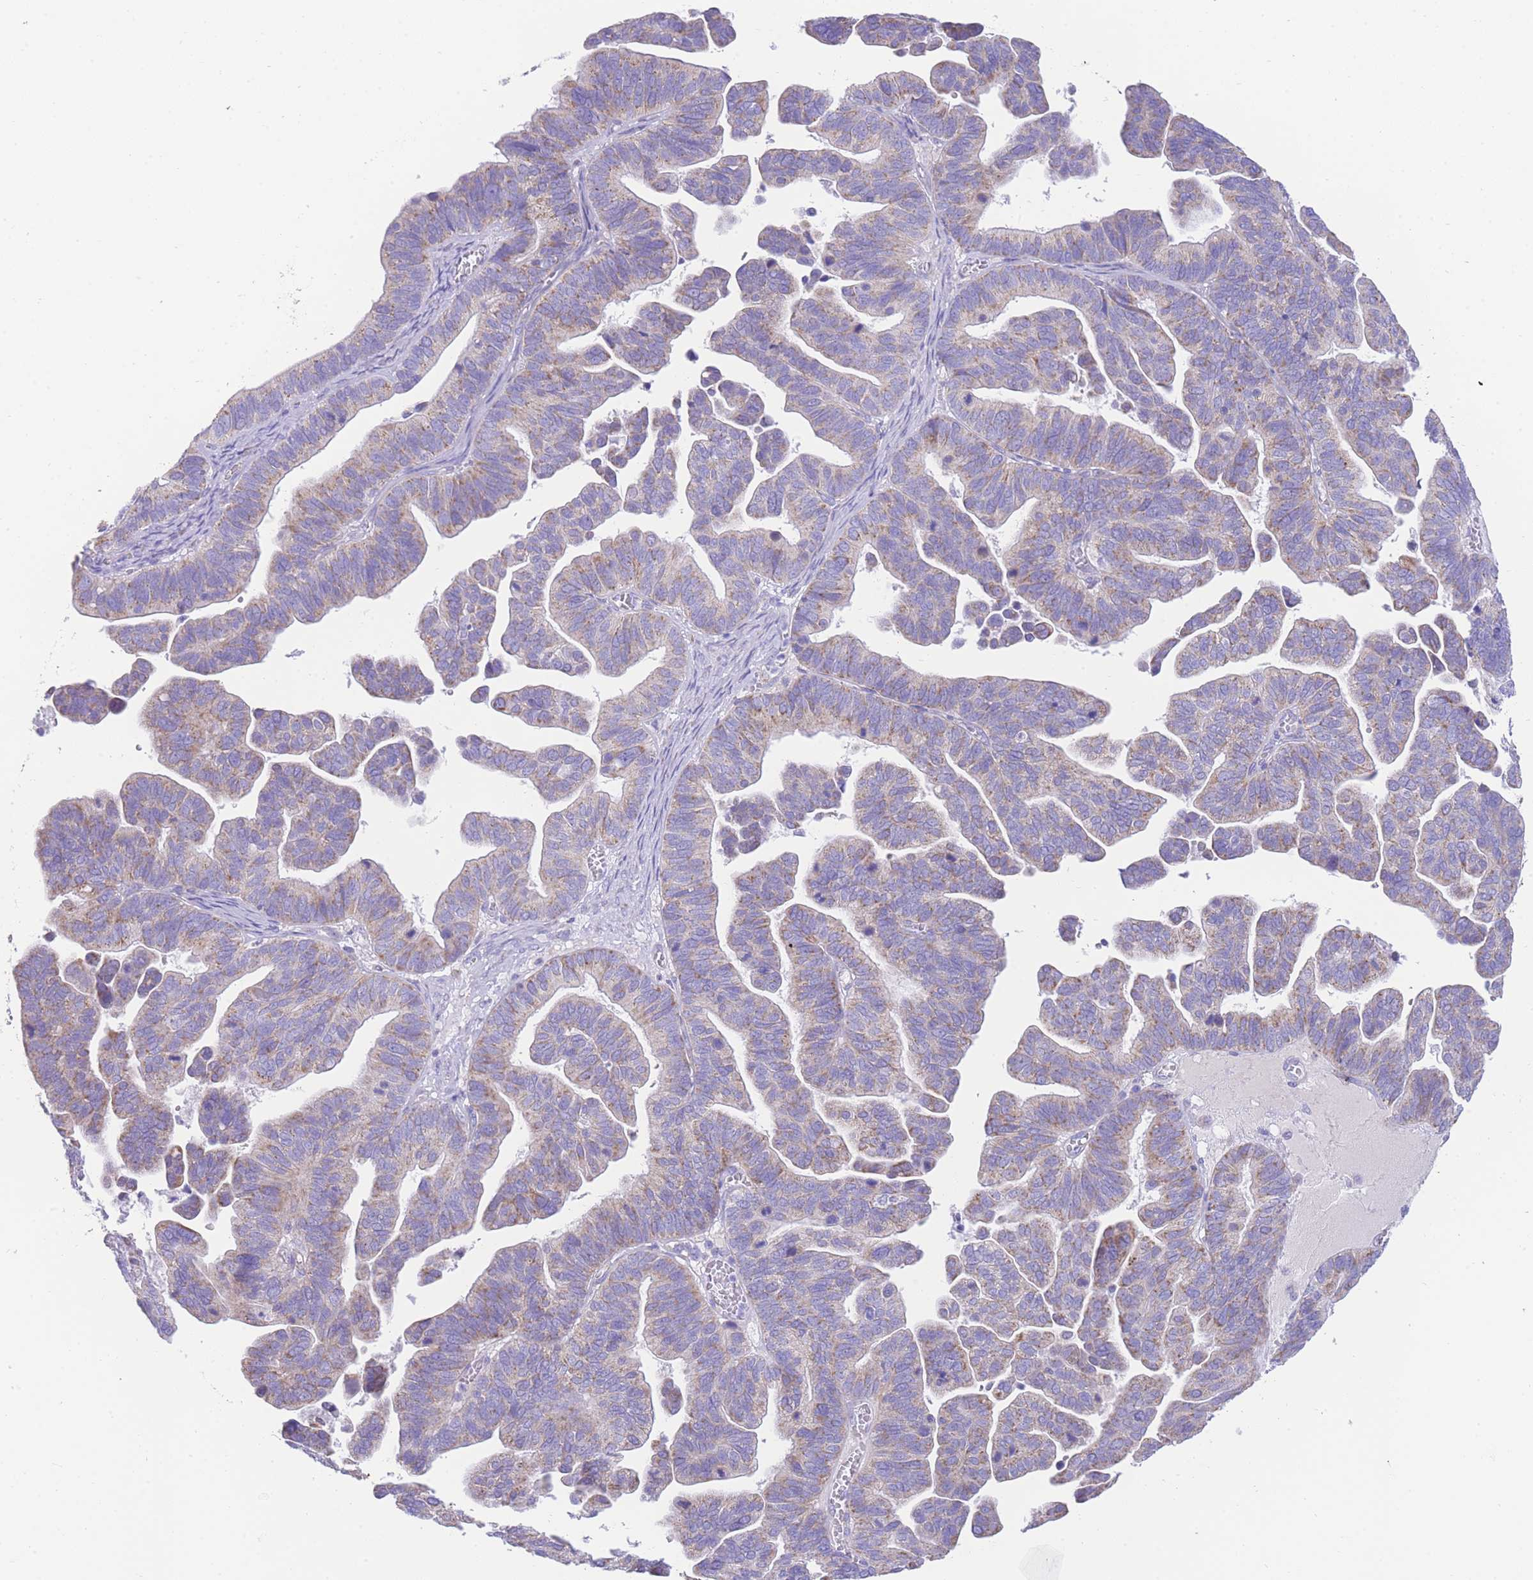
{"staining": {"intensity": "weak", "quantity": "25%-75%", "location": "cytoplasmic/membranous"}, "tissue": "ovarian cancer", "cell_type": "Tumor cells", "image_type": "cancer", "snomed": [{"axis": "morphology", "description": "Cystadenocarcinoma, serous, NOS"}, {"axis": "topography", "description": "Ovary"}], "caption": "Ovarian cancer (serous cystadenocarcinoma) was stained to show a protein in brown. There is low levels of weak cytoplasmic/membranous expression in approximately 25%-75% of tumor cells. (DAB IHC with brightfield microscopy, high magnification).", "gene": "ACSM4", "patient": {"sex": "female", "age": 56}}